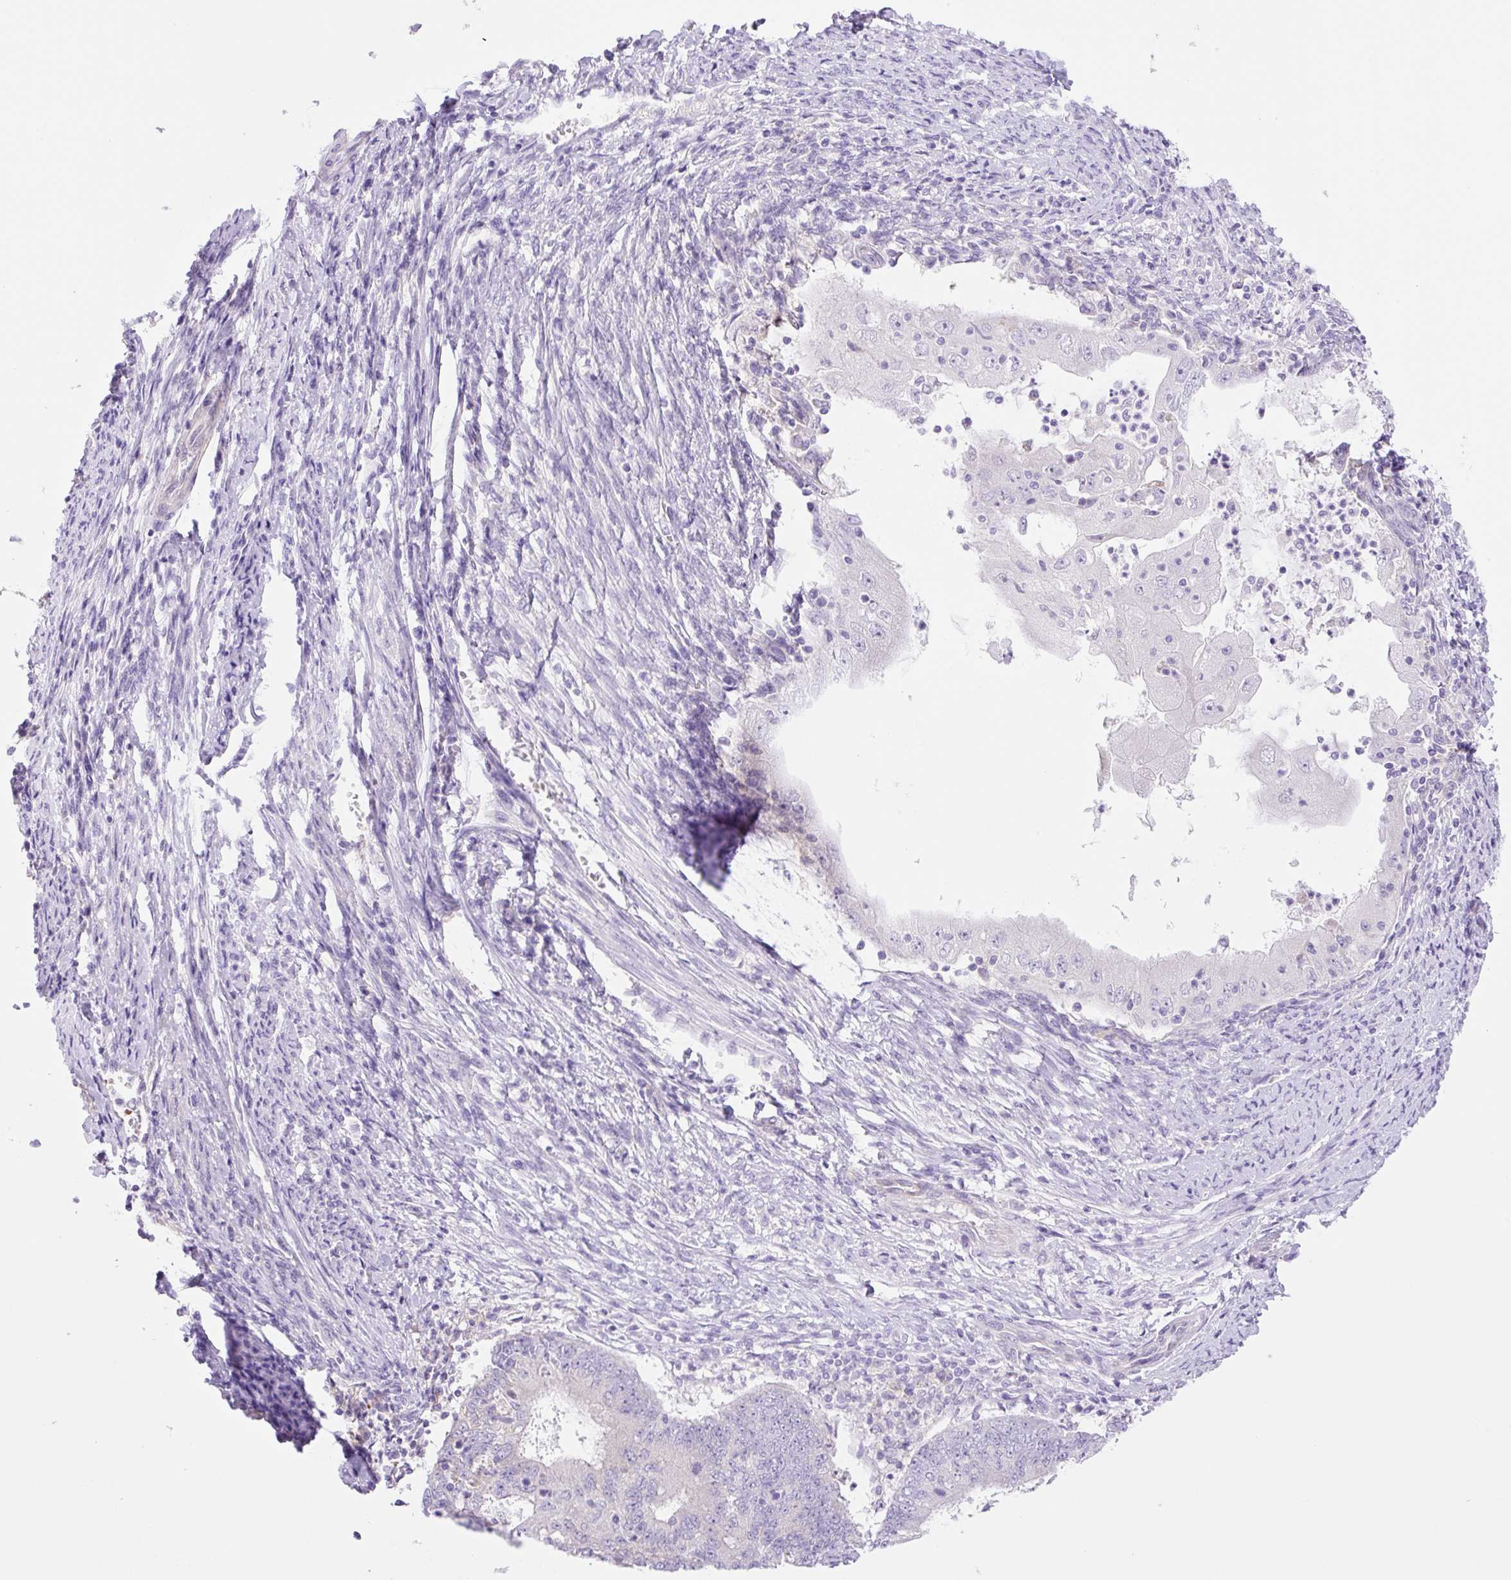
{"staining": {"intensity": "negative", "quantity": "none", "location": "none"}, "tissue": "endometrial cancer", "cell_type": "Tumor cells", "image_type": "cancer", "snomed": [{"axis": "morphology", "description": "Adenocarcinoma, NOS"}, {"axis": "topography", "description": "Endometrium"}], "caption": "IHC image of neoplastic tissue: endometrial adenocarcinoma stained with DAB exhibits no significant protein staining in tumor cells. The staining was performed using DAB to visualize the protein expression in brown, while the nuclei were stained in blue with hematoxylin (Magnification: 20x).", "gene": "CAMK2B", "patient": {"sex": "female", "age": 70}}